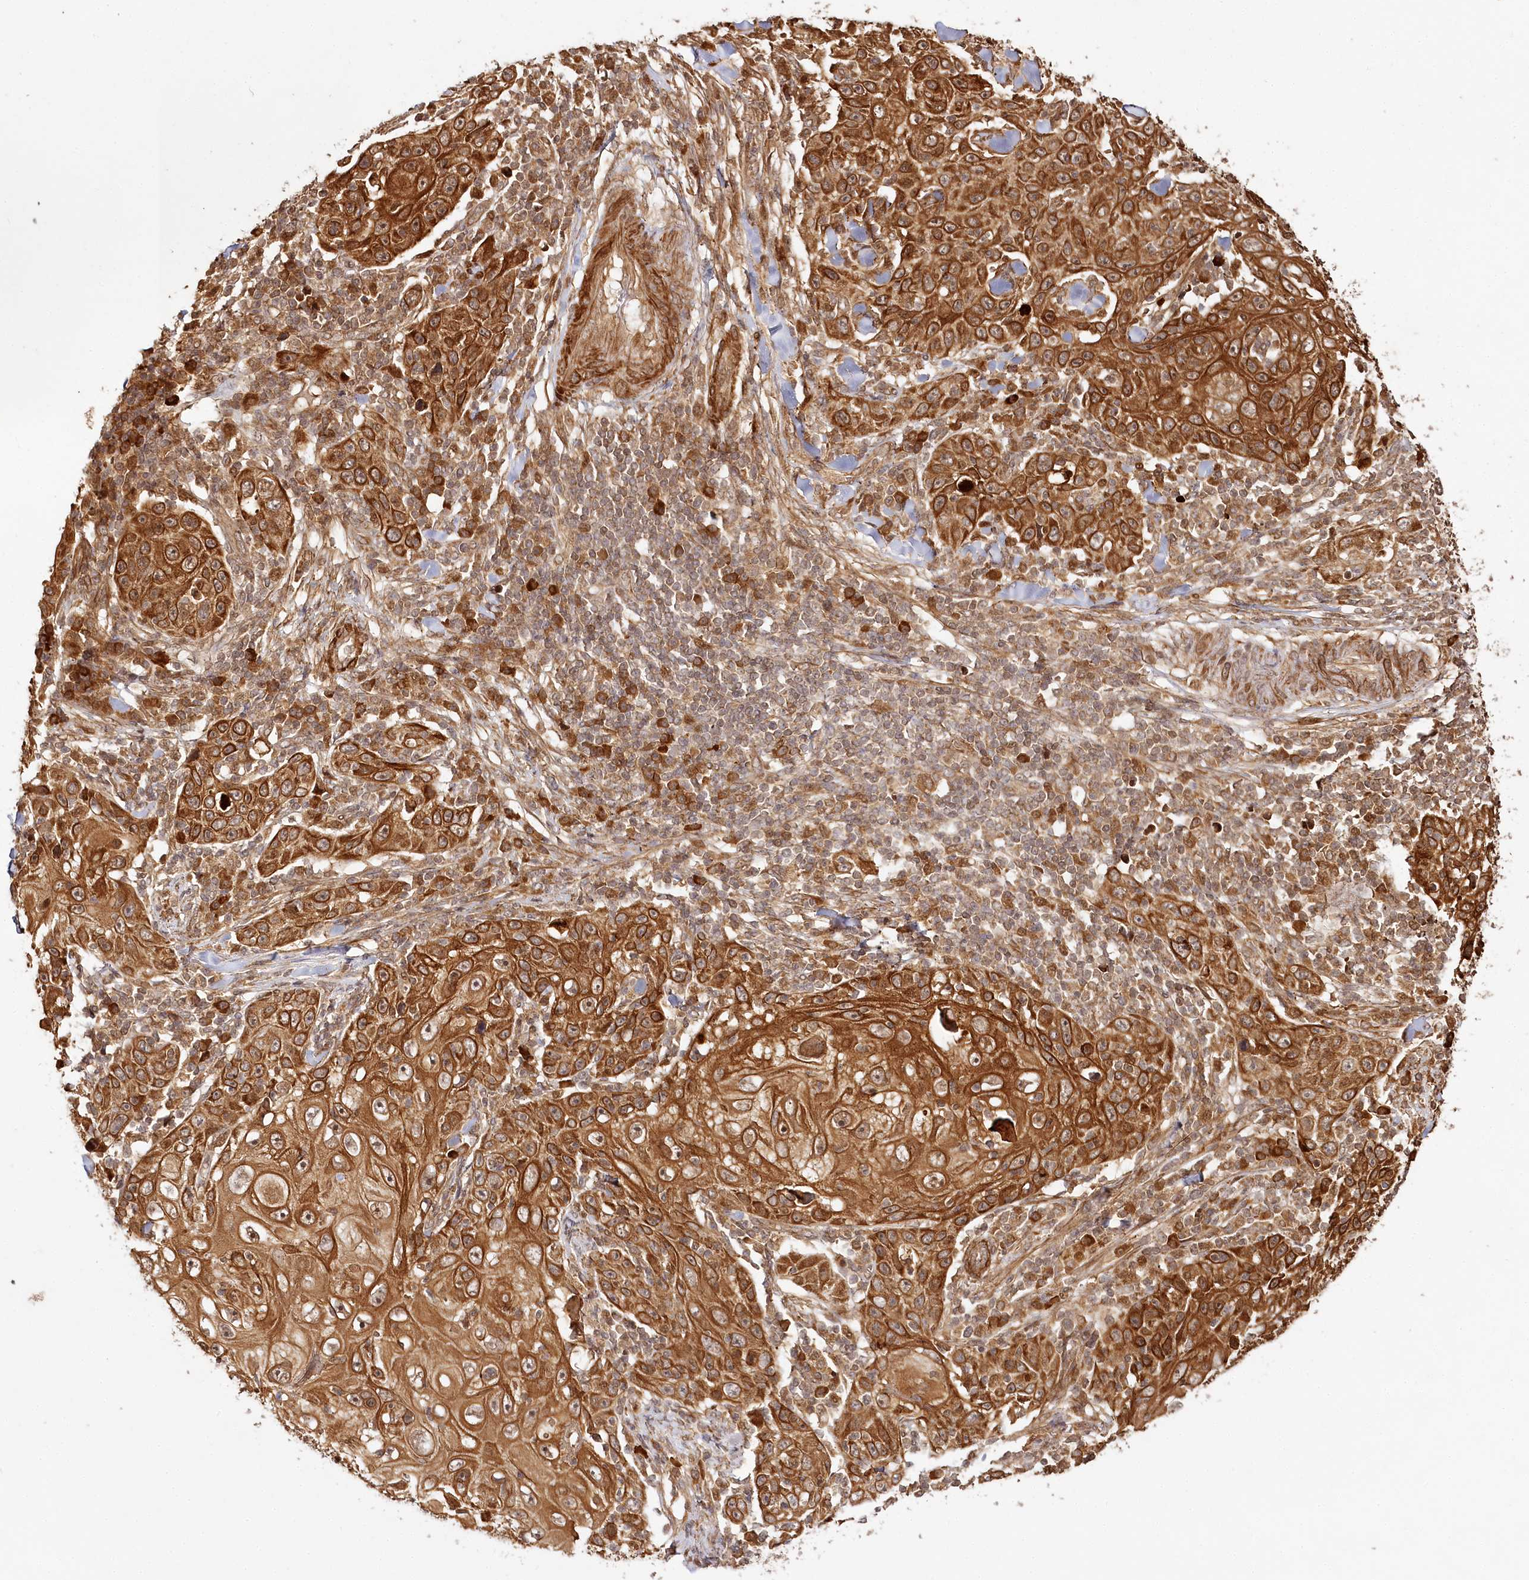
{"staining": {"intensity": "strong", "quantity": ">75%", "location": "cytoplasmic/membranous,nuclear"}, "tissue": "skin cancer", "cell_type": "Tumor cells", "image_type": "cancer", "snomed": [{"axis": "morphology", "description": "Squamous cell carcinoma, NOS"}, {"axis": "topography", "description": "Skin"}], "caption": "The photomicrograph displays staining of skin squamous cell carcinoma, revealing strong cytoplasmic/membranous and nuclear protein expression (brown color) within tumor cells. The protein of interest is stained brown, and the nuclei are stained in blue (DAB (3,3'-diaminobenzidine) IHC with brightfield microscopy, high magnification).", "gene": "ULK2", "patient": {"sex": "female", "age": 88}}